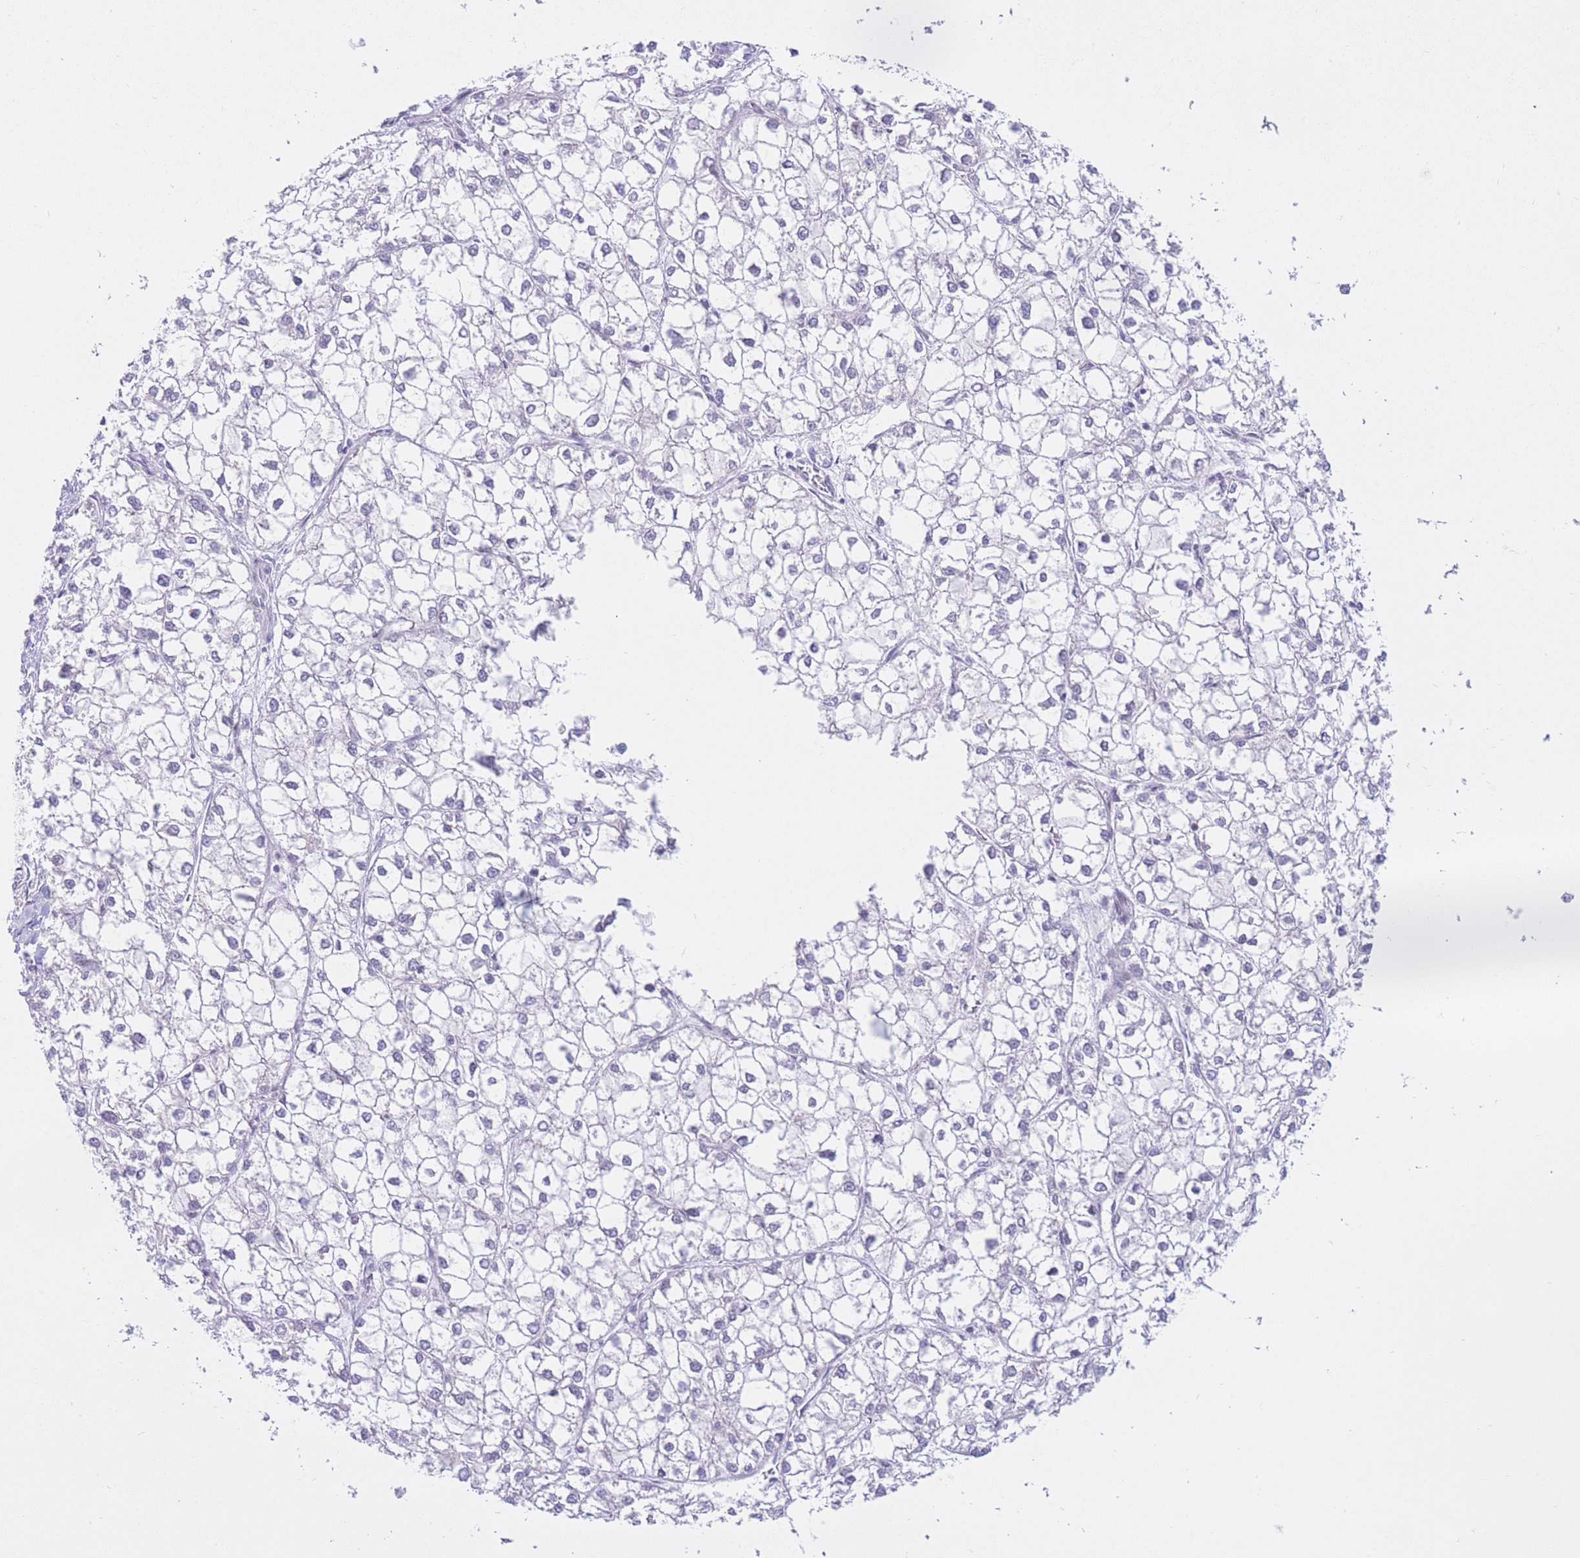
{"staining": {"intensity": "negative", "quantity": "none", "location": "none"}, "tissue": "liver cancer", "cell_type": "Tumor cells", "image_type": "cancer", "snomed": [{"axis": "morphology", "description": "Carcinoma, Hepatocellular, NOS"}, {"axis": "topography", "description": "Liver"}], "caption": "Tumor cells are negative for brown protein staining in liver cancer.", "gene": "RPL39L", "patient": {"sex": "female", "age": 43}}